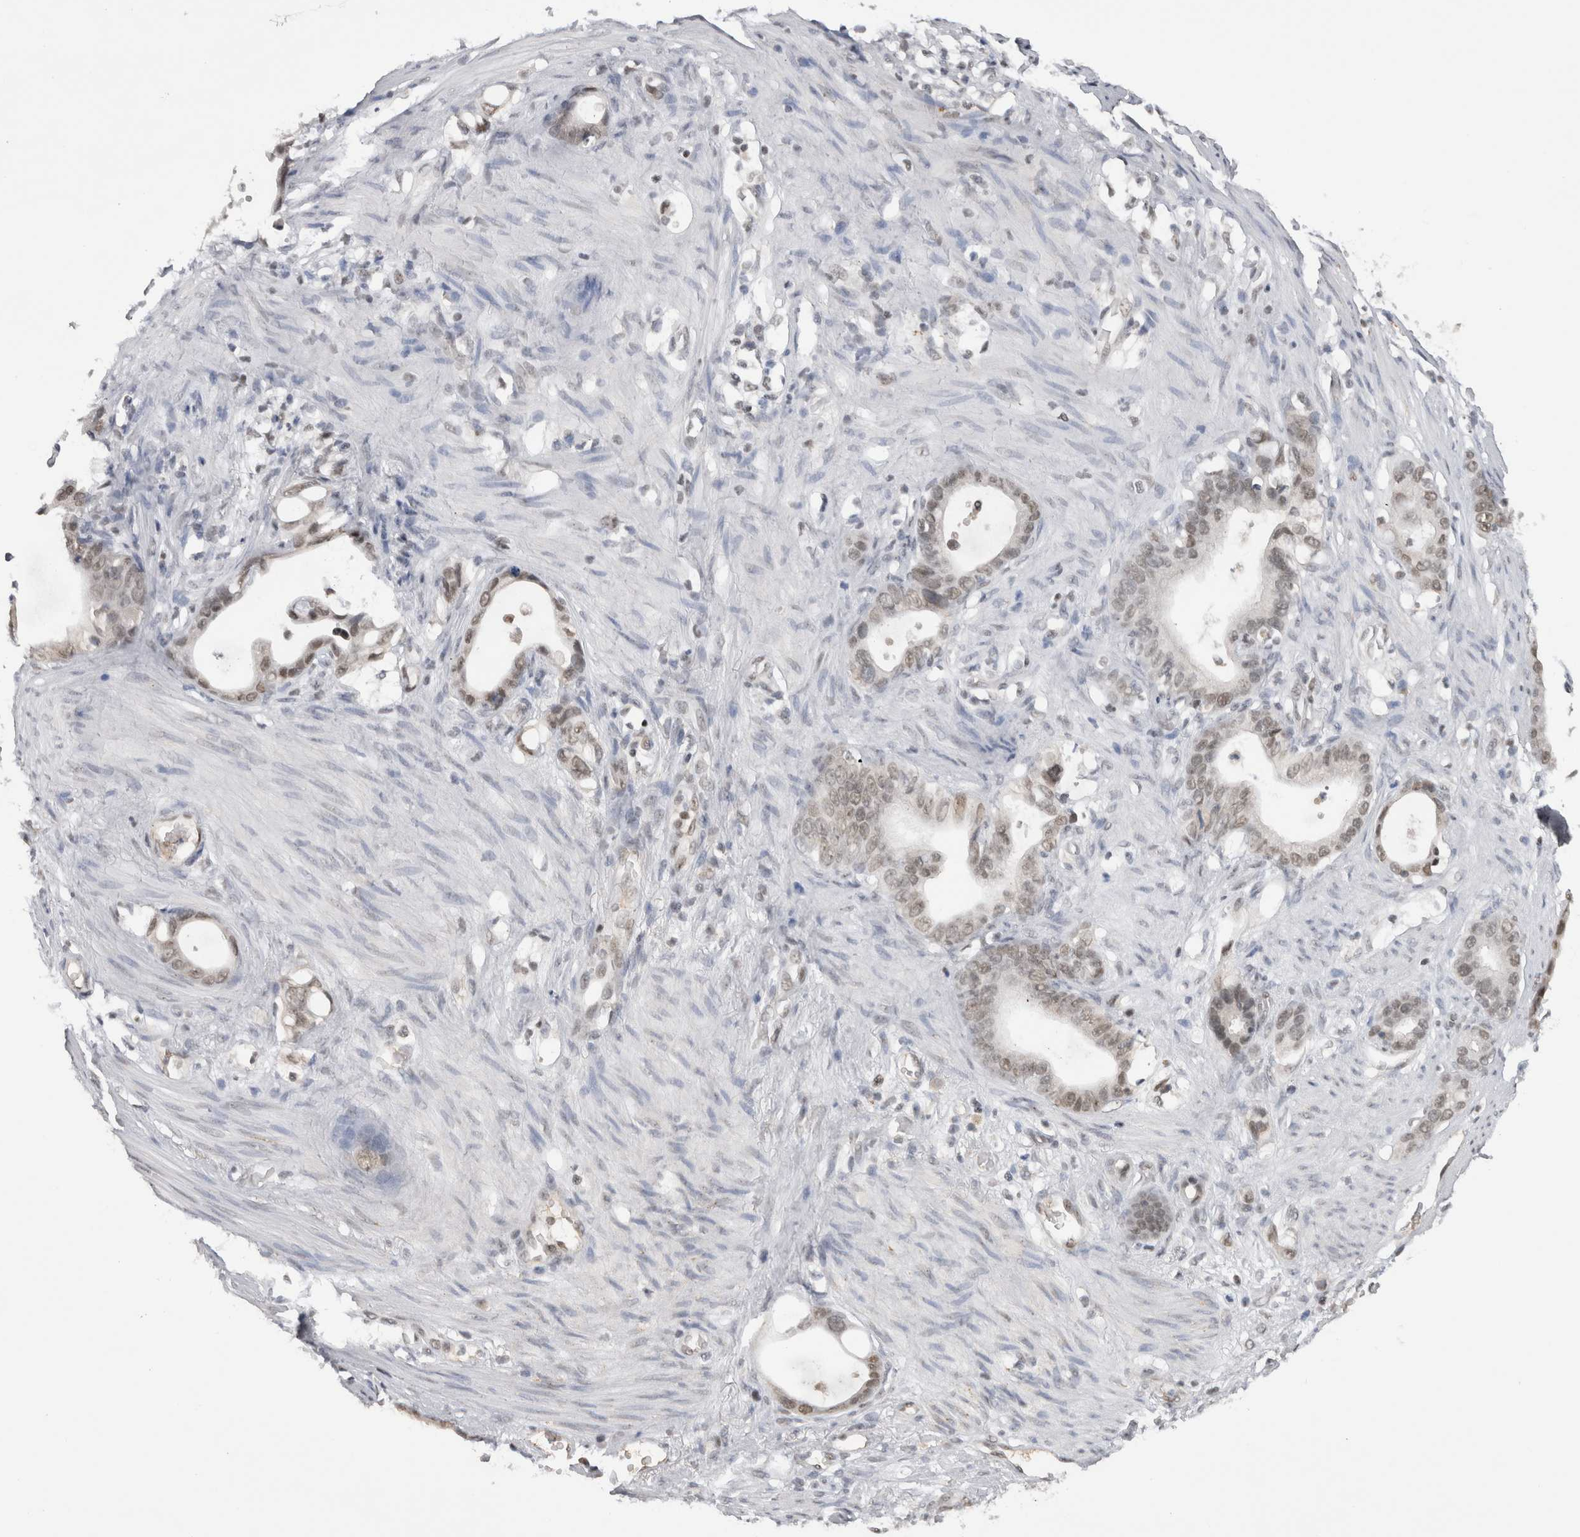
{"staining": {"intensity": "weak", "quantity": "25%-75%", "location": "nuclear"}, "tissue": "stomach cancer", "cell_type": "Tumor cells", "image_type": "cancer", "snomed": [{"axis": "morphology", "description": "Adenocarcinoma, NOS"}, {"axis": "topography", "description": "Stomach"}], "caption": "Human stomach cancer stained for a protein (brown) shows weak nuclear positive expression in about 25%-75% of tumor cells.", "gene": "DAXX", "patient": {"sex": "female", "age": 75}}